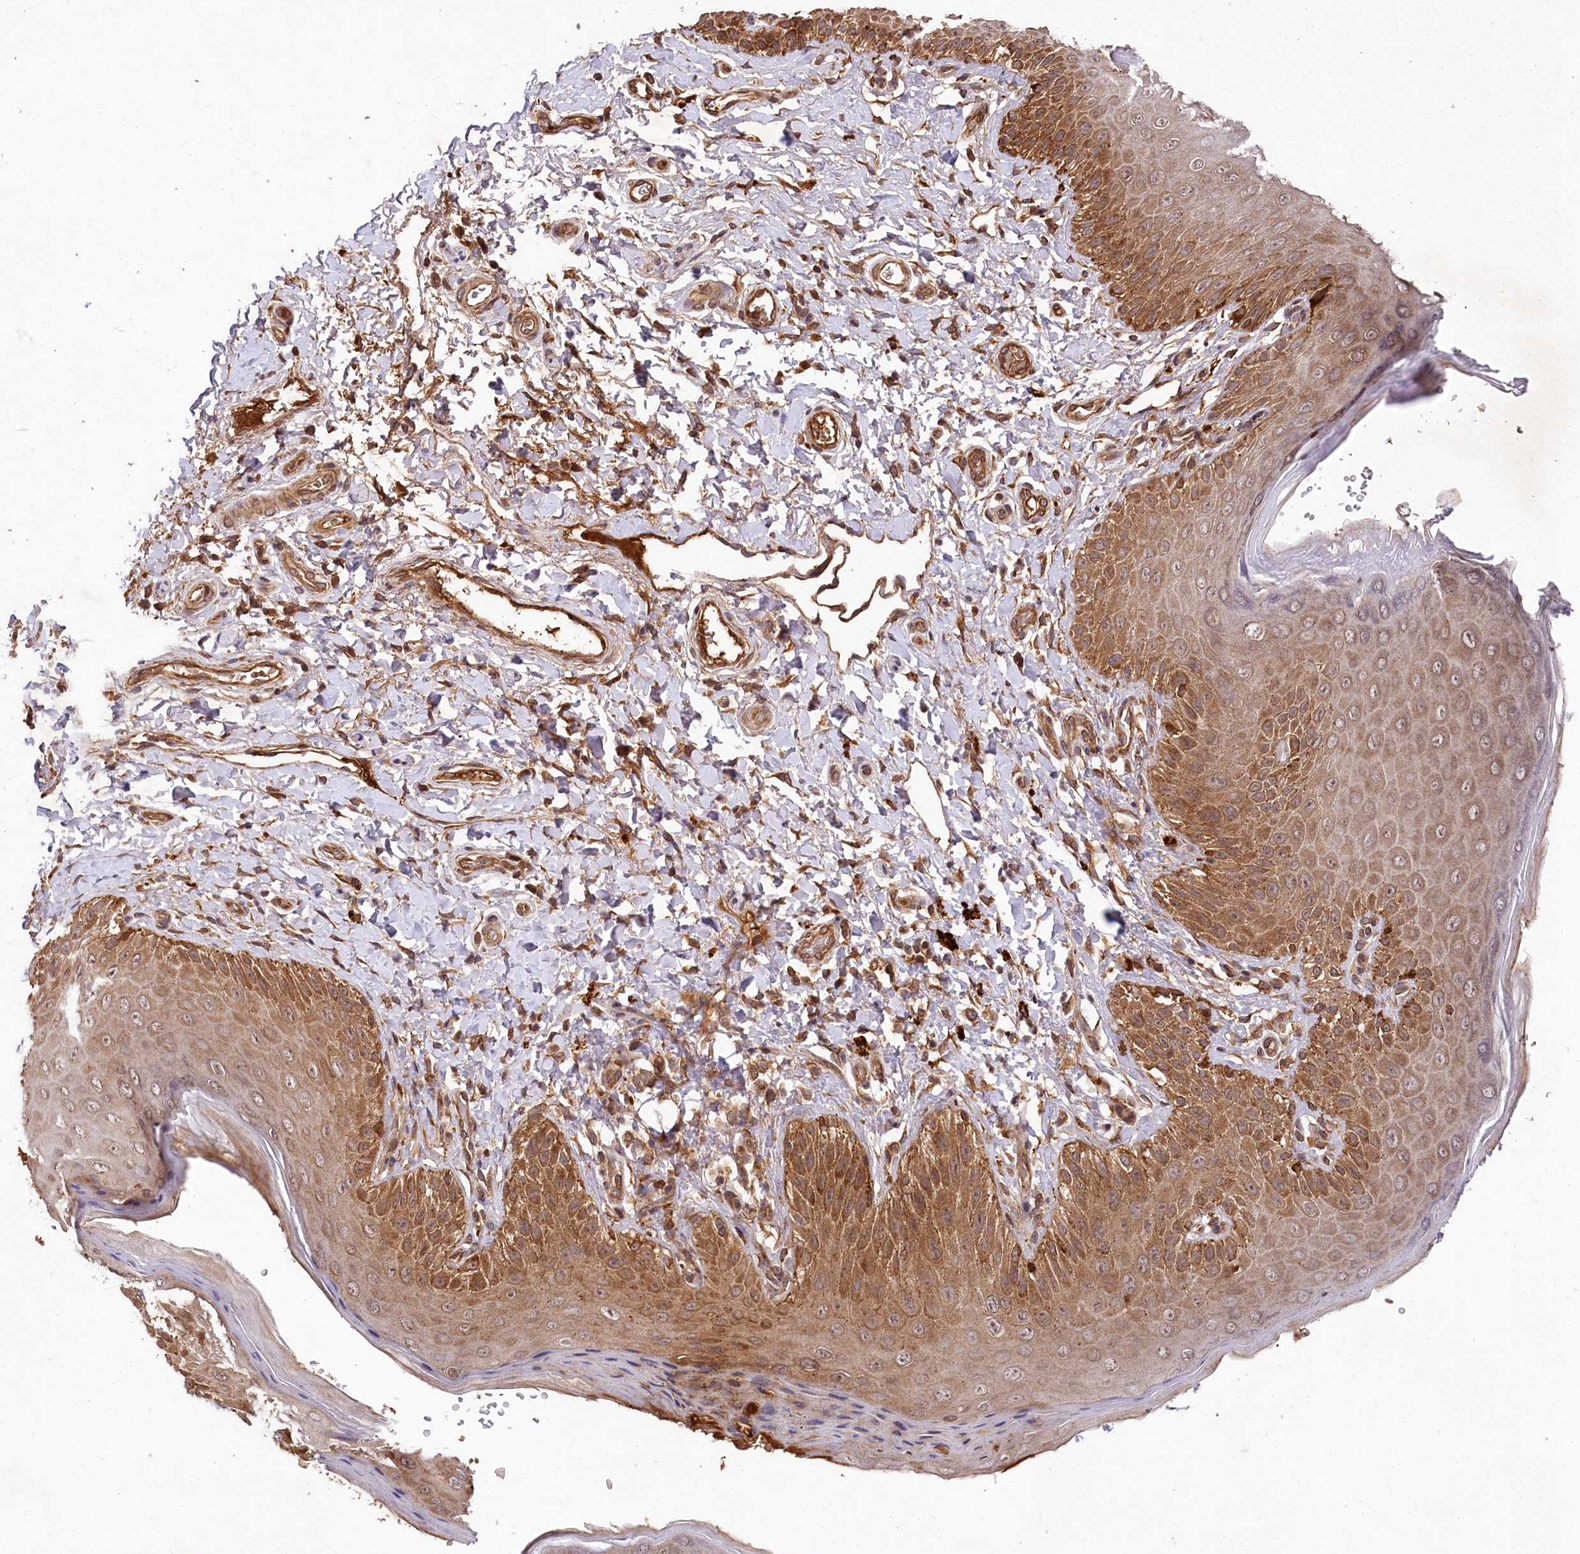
{"staining": {"intensity": "moderate", "quantity": ">75%", "location": "cytoplasmic/membranous"}, "tissue": "skin", "cell_type": "Epidermal cells", "image_type": "normal", "snomed": [{"axis": "morphology", "description": "Normal tissue, NOS"}, {"axis": "topography", "description": "Anal"}], "caption": "Protein expression analysis of benign human skin reveals moderate cytoplasmic/membranous expression in about >75% of epidermal cells. The staining was performed using DAB (3,3'-diaminobenzidine) to visualize the protein expression in brown, while the nuclei were stained in blue with hematoxylin (Magnification: 20x).", "gene": "MCF2L2", "patient": {"sex": "male", "age": 44}}